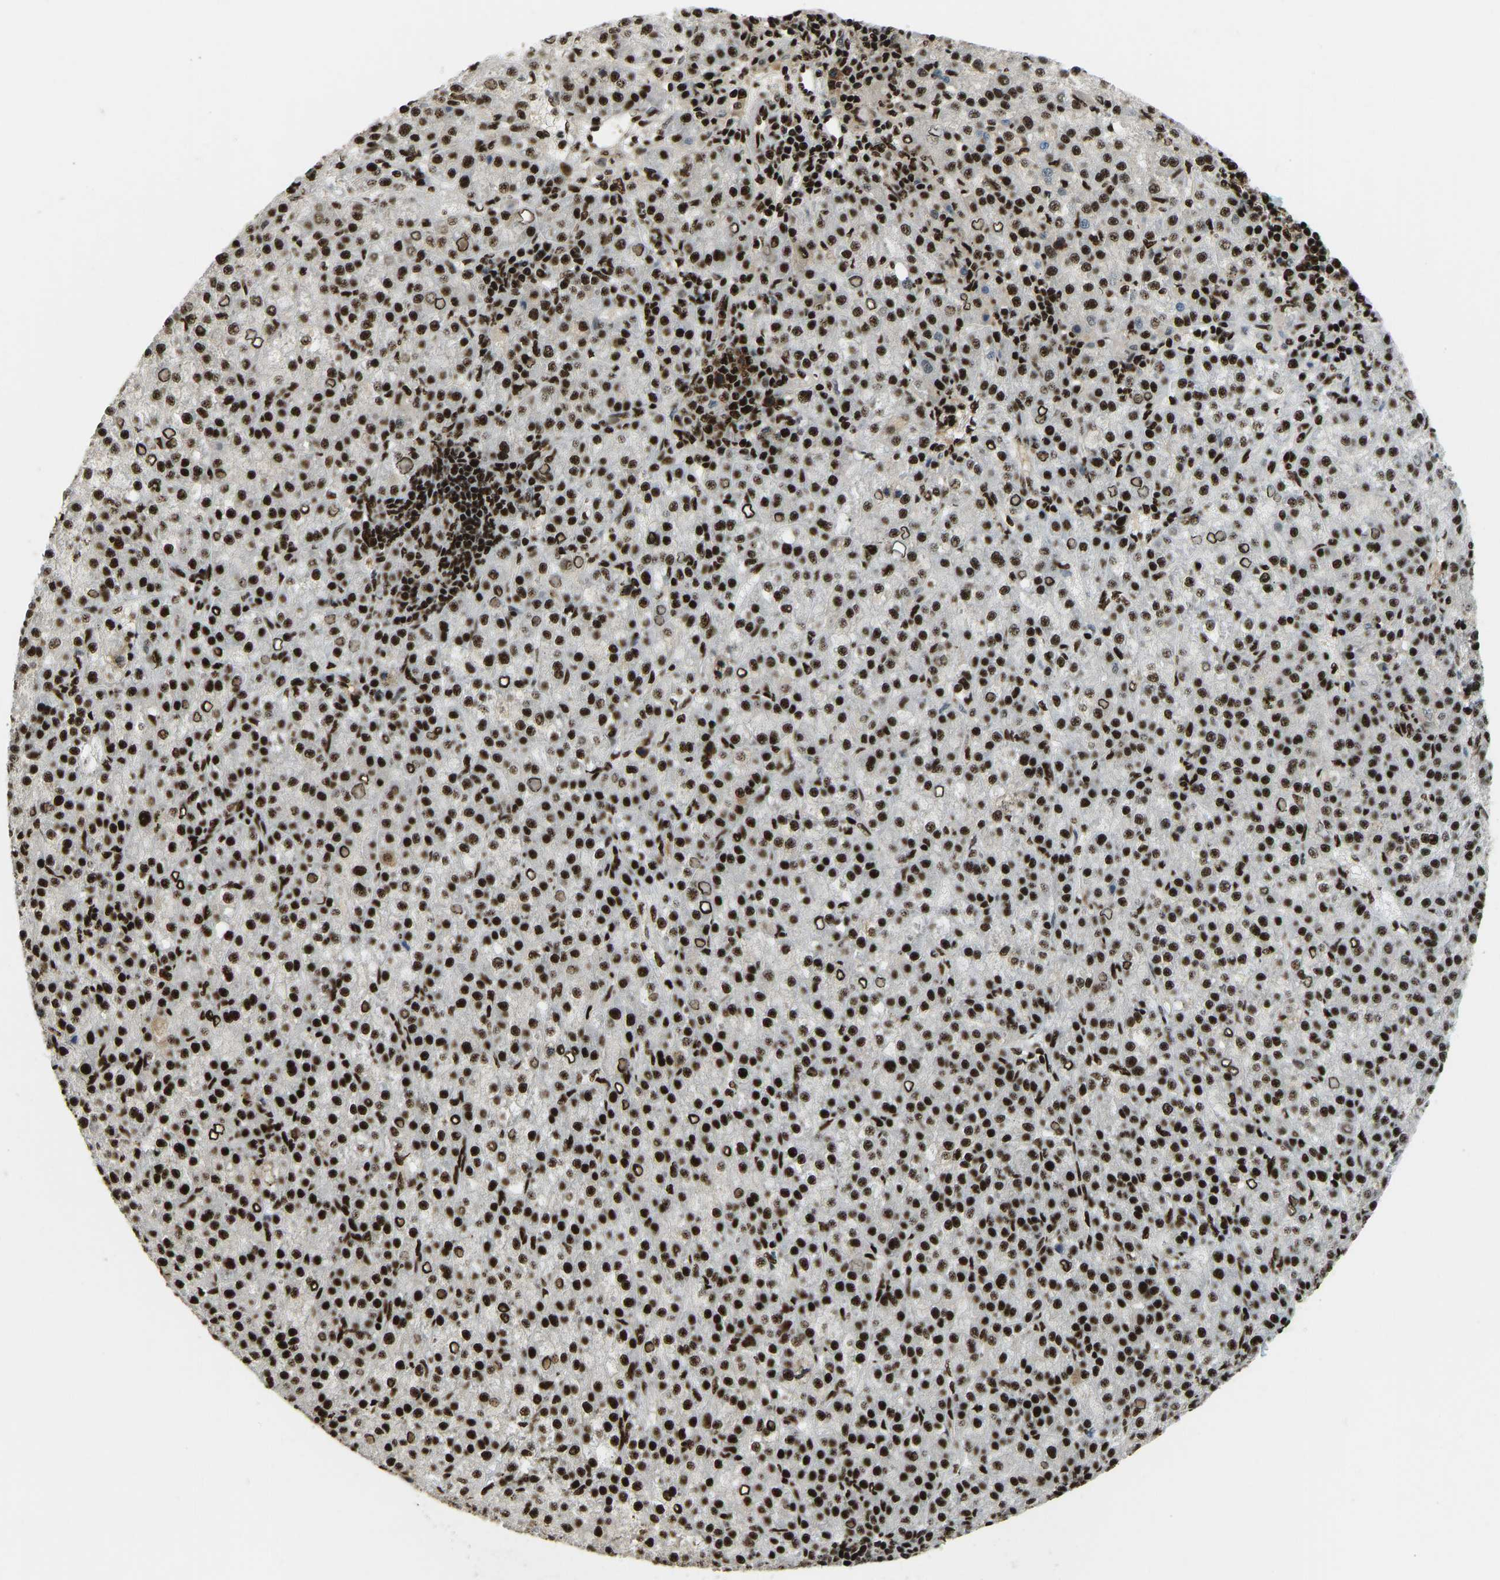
{"staining": {"intensity": "strong", "quantity": ">75%", "location": "nuclear"}, "tissue": "liver cancer", "cell_type": "Tumor cells", "image_type": "cancer", "snomed": [{"axis": "morphology", "description": "Carcinoma, Hepatocellular, NOS"}, {"axis": "topography", "description": "Liver"}], "caption": "Immunohistochemical staining of human liver hepatocellular carcinoma demonstrates strong nuclear protein expression in about >75% of tumor cells. The staining was performed using DAB (3,3'-diaminobenzidine), with brown indicating positive protein expression. Nuclei are stained blue with hematoxylin.", "gene": "FOXK1", "patient": {"sex": "female", "age": 58}}